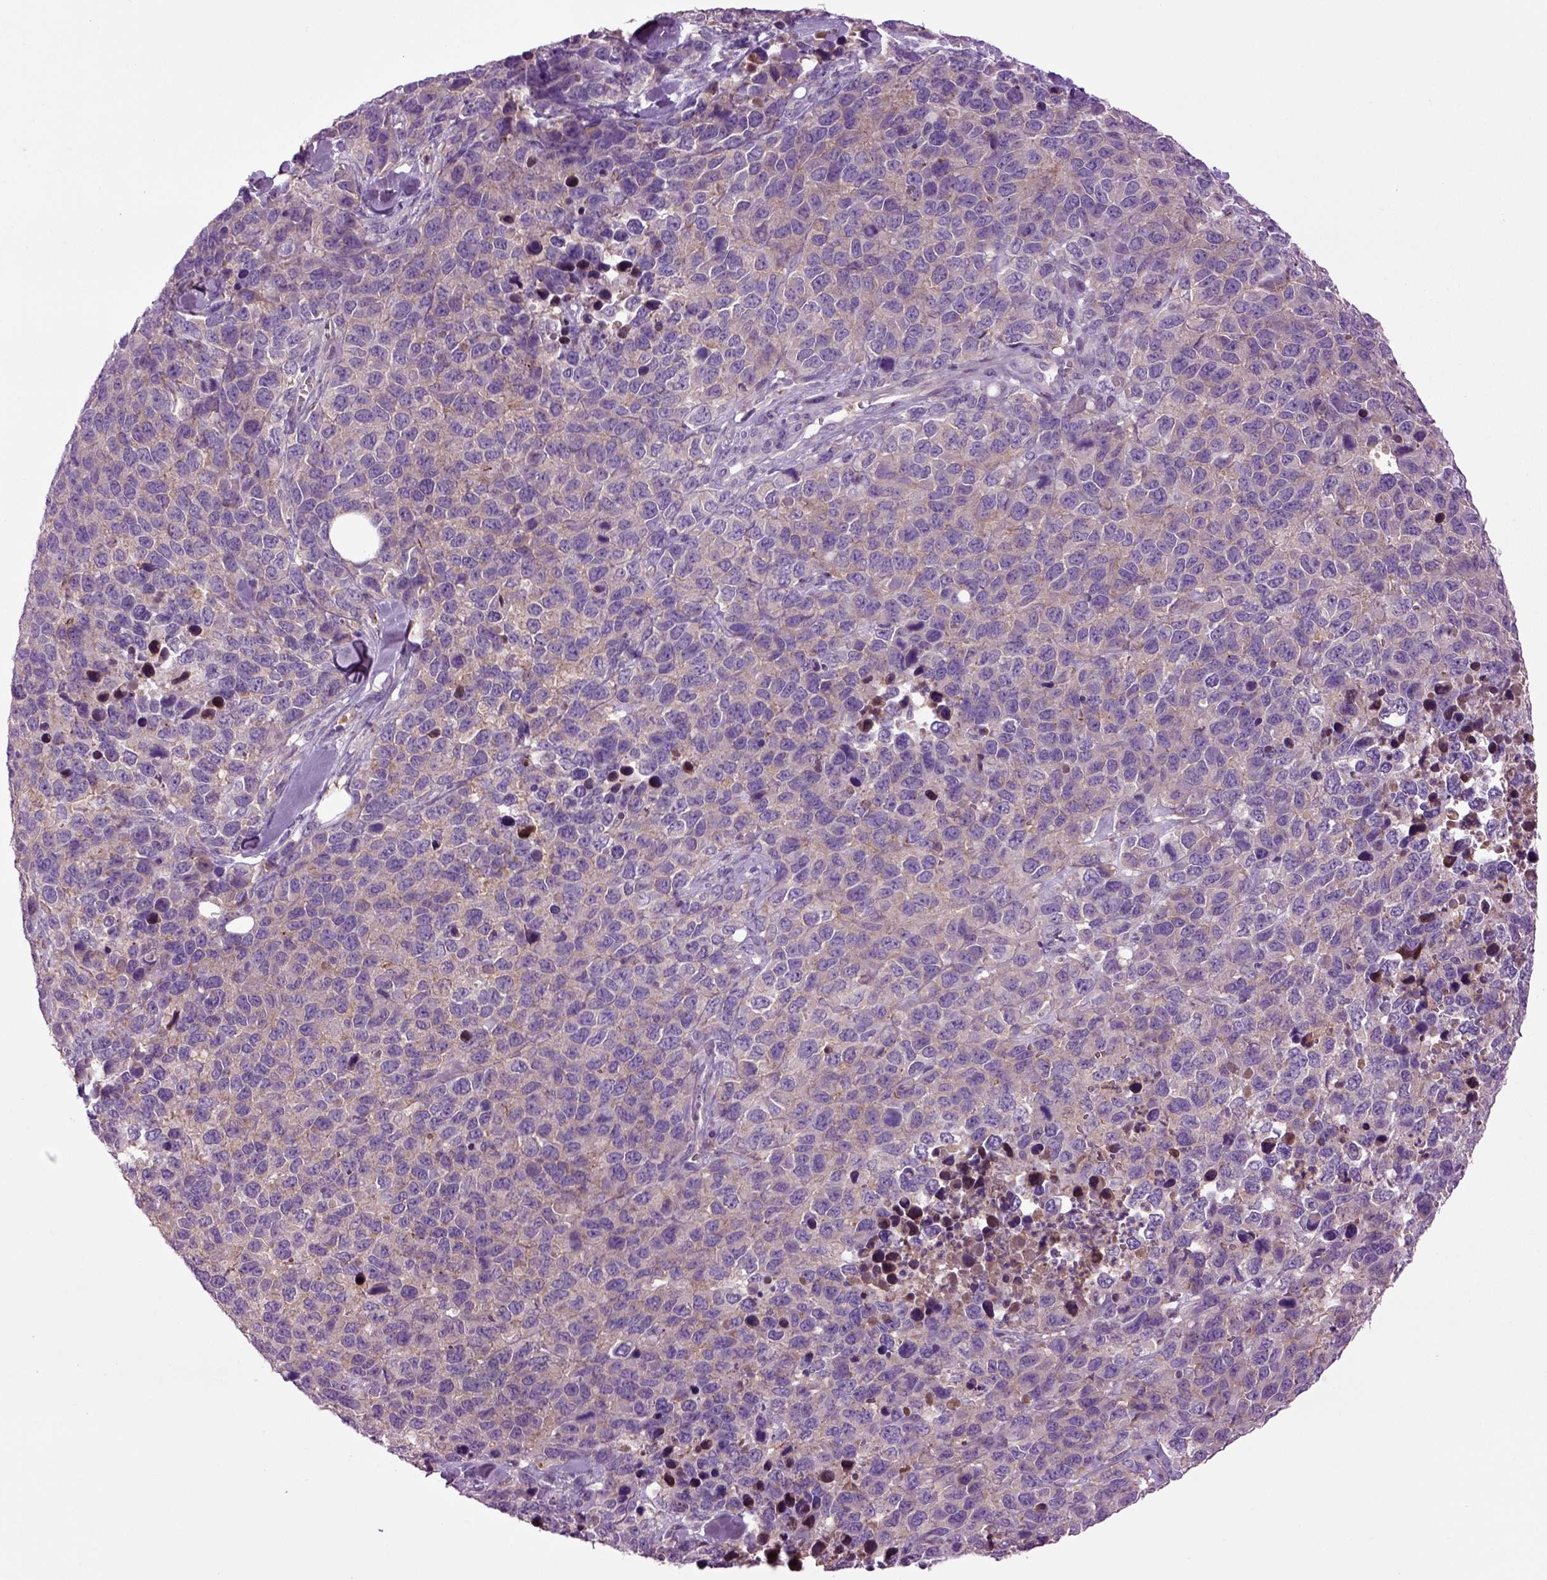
{"staining": {"intensity": "weak", "quantity": "<25%", "location": "cytoplasmic/membranous"}, "tissue": "melanoma", "cell_type": "Tumor cells", "image_type": "cancer", "snomed": [{"axis": "morphology", "description": "Malignant melanoma, Metastatic site"}, {"axis": "topography", "description": "Skin"}], "caption": "IHC photomicrograph of human melanoma stained for a protein (brown), which shows no staining in tumor cells. Nuclei are stained in blue.", "gene": "SPON1", "patient": {"sex": "male", "age": 84}}